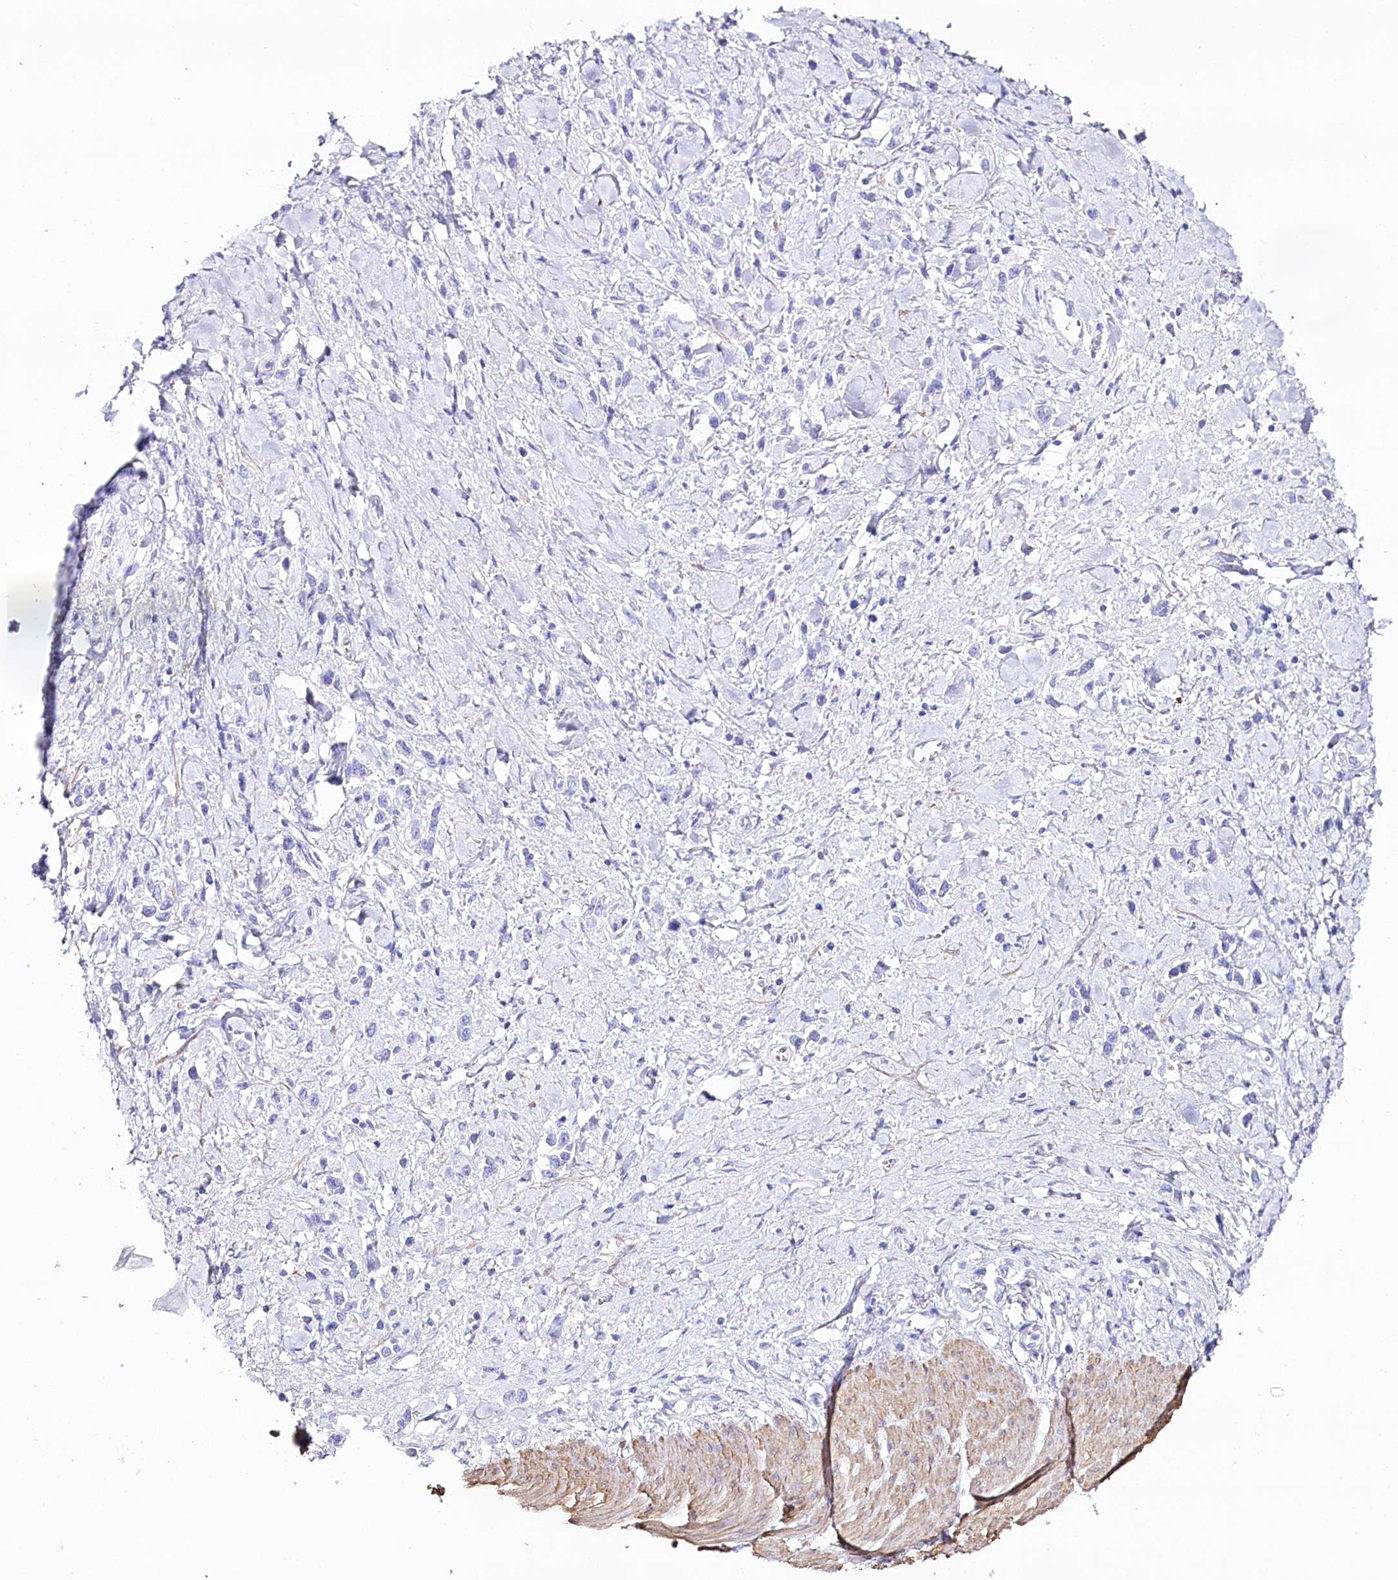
{"staining": {"intensity": "negative", "quantity": "none", "location": "none"}, "tissue": "stomach cancer", "cell_type": "Tumor cells", "image_type": "cancer", "snomed": [{"axis": "morphology", "description": "Normal tissue, NOS"}, {"axis": "morphology", "description": "Adenocarcinoma, NOS"}, {"axis": "topography", "description": "Stomach, upper"}, {"axis": "topography", "description": "Stomach"}], "caption": "Stomach adenocarcinoma was stained to show a protein in brown. There is no significant positivity in tumor cells.", "gene": "CSN3", "patient": {"sex": "female", "age": 65}}